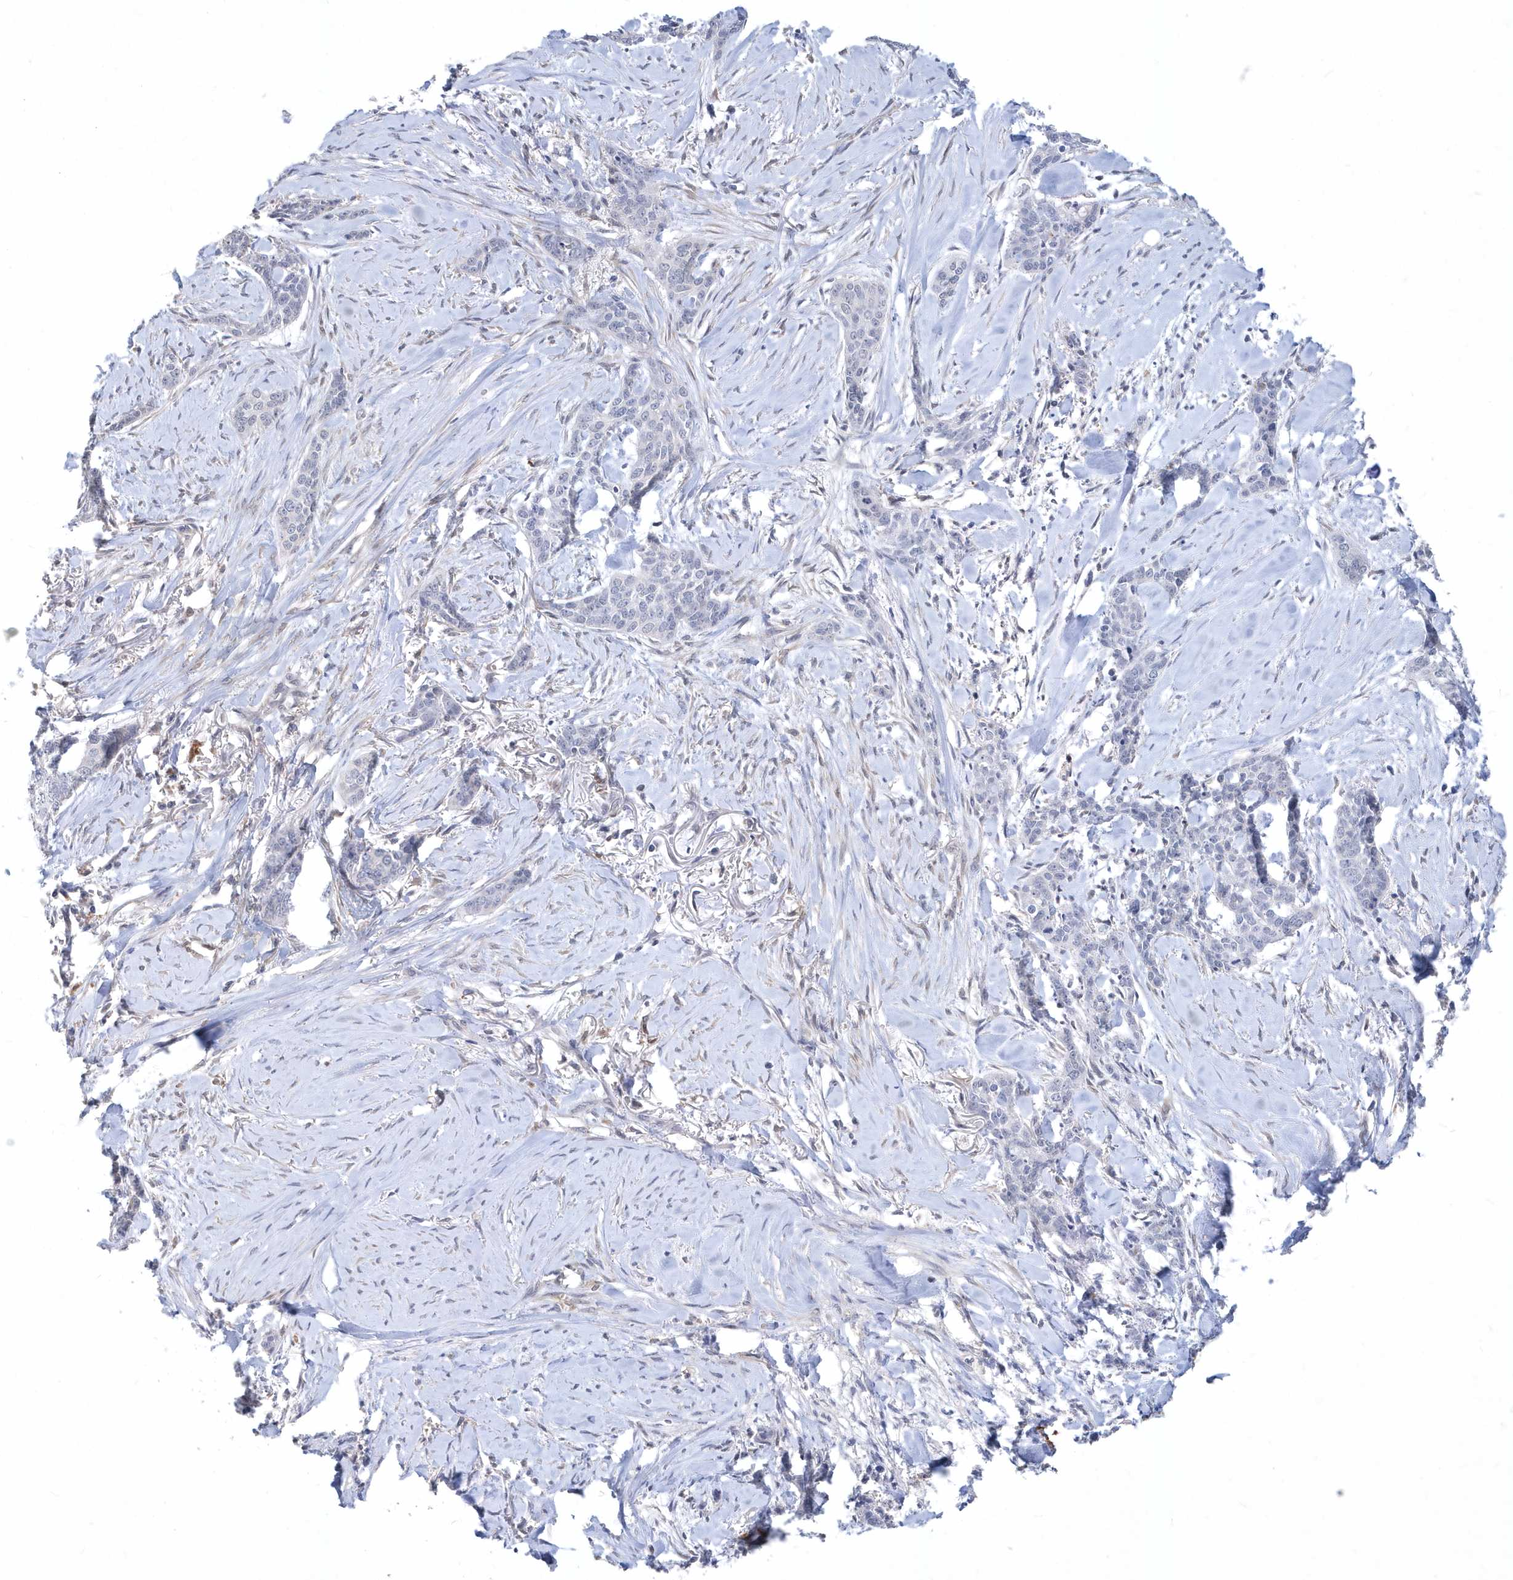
{"staining": {"intensity": "negative", "quantity": "none", "location": "none"}, "tissue": "skin cancer", "cell_type": "Tumor cells", "image_type": "cancer", "snomed": [{"axis": "morphology", "description": "Basal cell carcinoma"}, {"axis": "topography", "description": "Skin"}], "caption": "Photomicrograph shows no protein positivity in tumor cells of skin cancer (basal cell carcinoma) tissue.", "gene": "TSPEAR", "patient": {"sex": "female", "age": 64}}